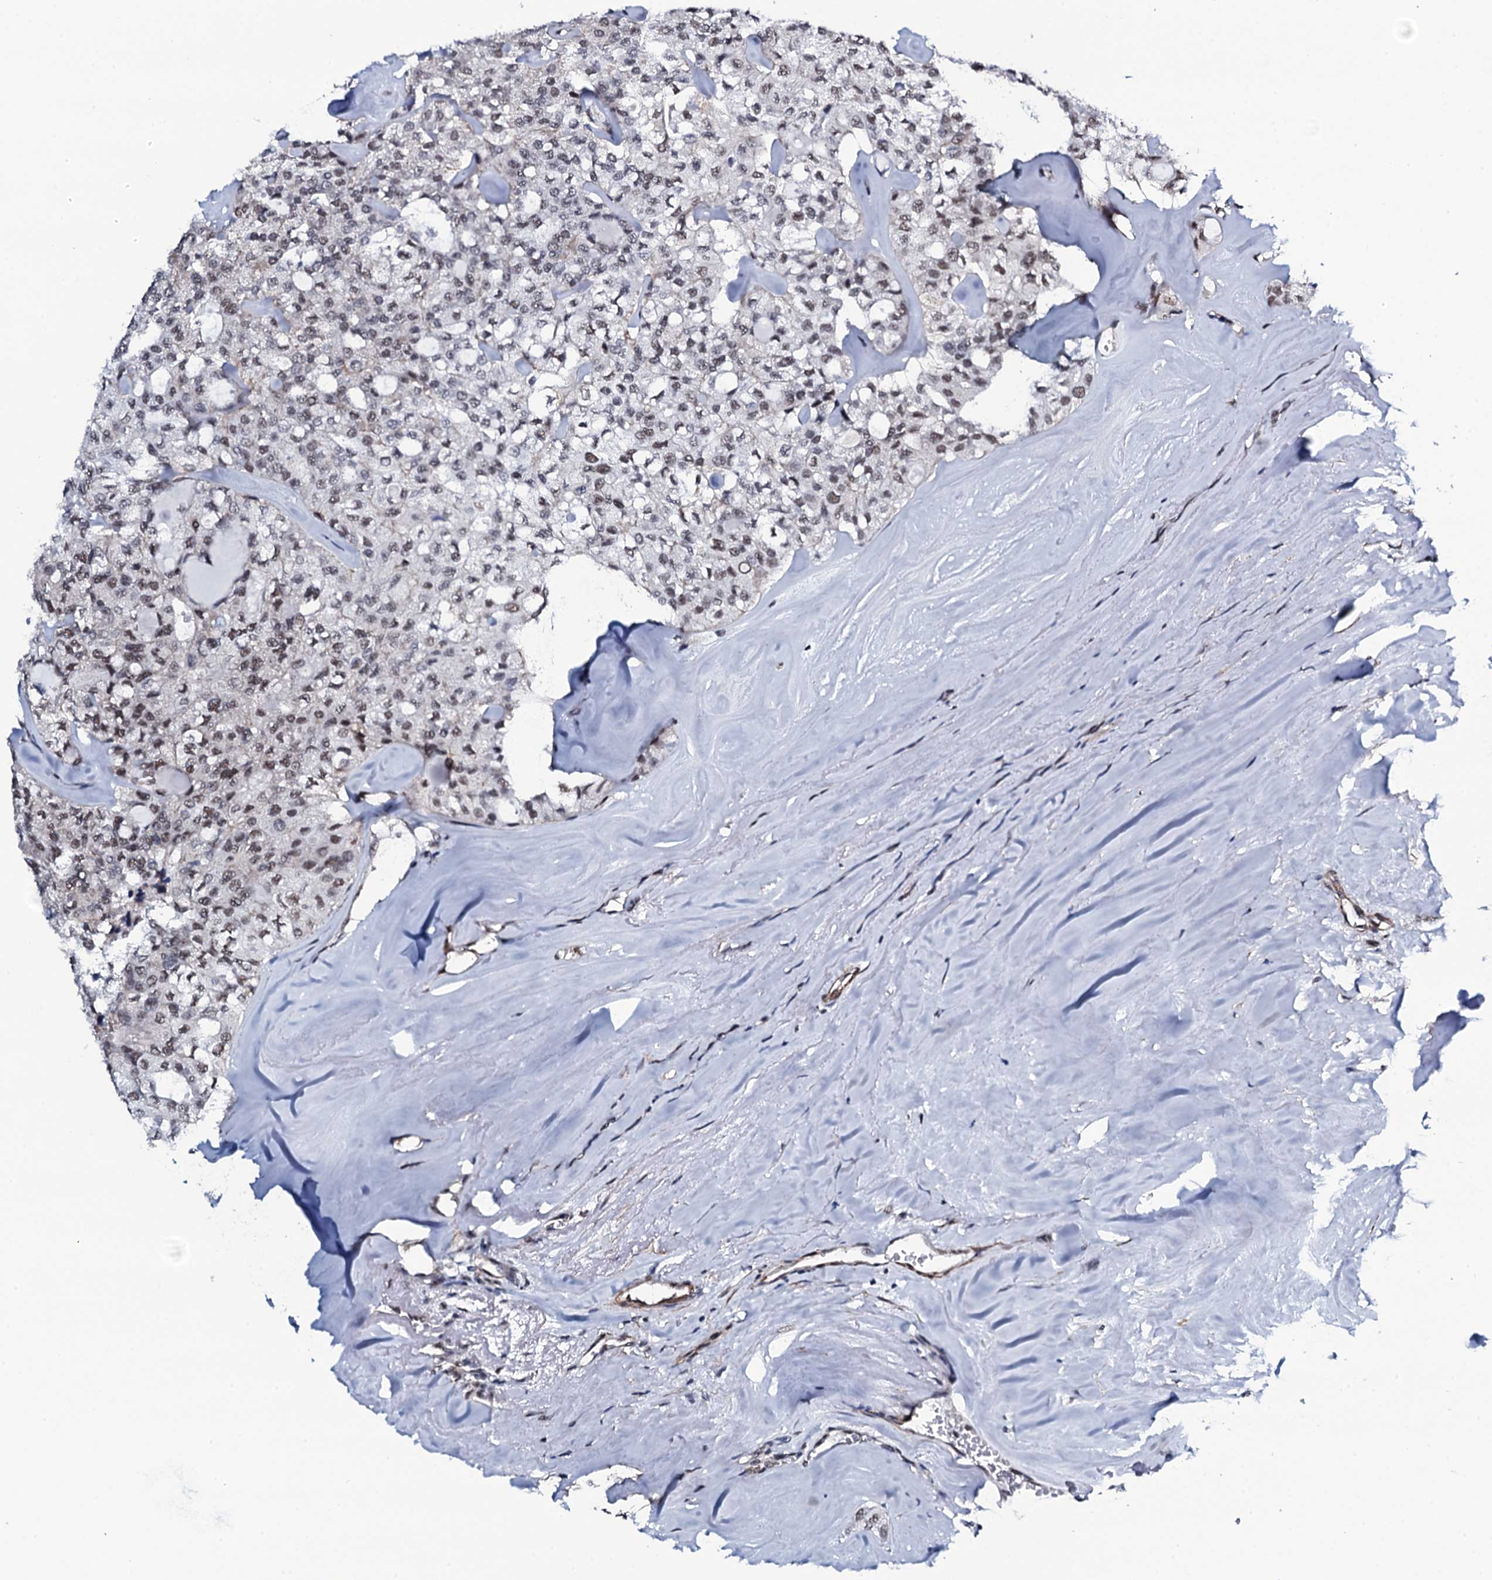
{"staining": {"intensity": "weak", "quantity": "25%-75%", "location": "nuclear"}, "tissue": "thyroid cancer", "cell_type": "Tumor cells", "image_type": "cancer", "snomed": [{"axis": "morphology", "description": "Follicular adenoma carcinoma, NOS"}, {"axis": "topography", "description": "Thyroid gland"}], "caption": "Follicular adenoma carcinoma (thyroid) stained with a protein marker shows weak staining in tumor cells.", "gene": "CWC15", "patient": {"sex": "male", "age": 75}}